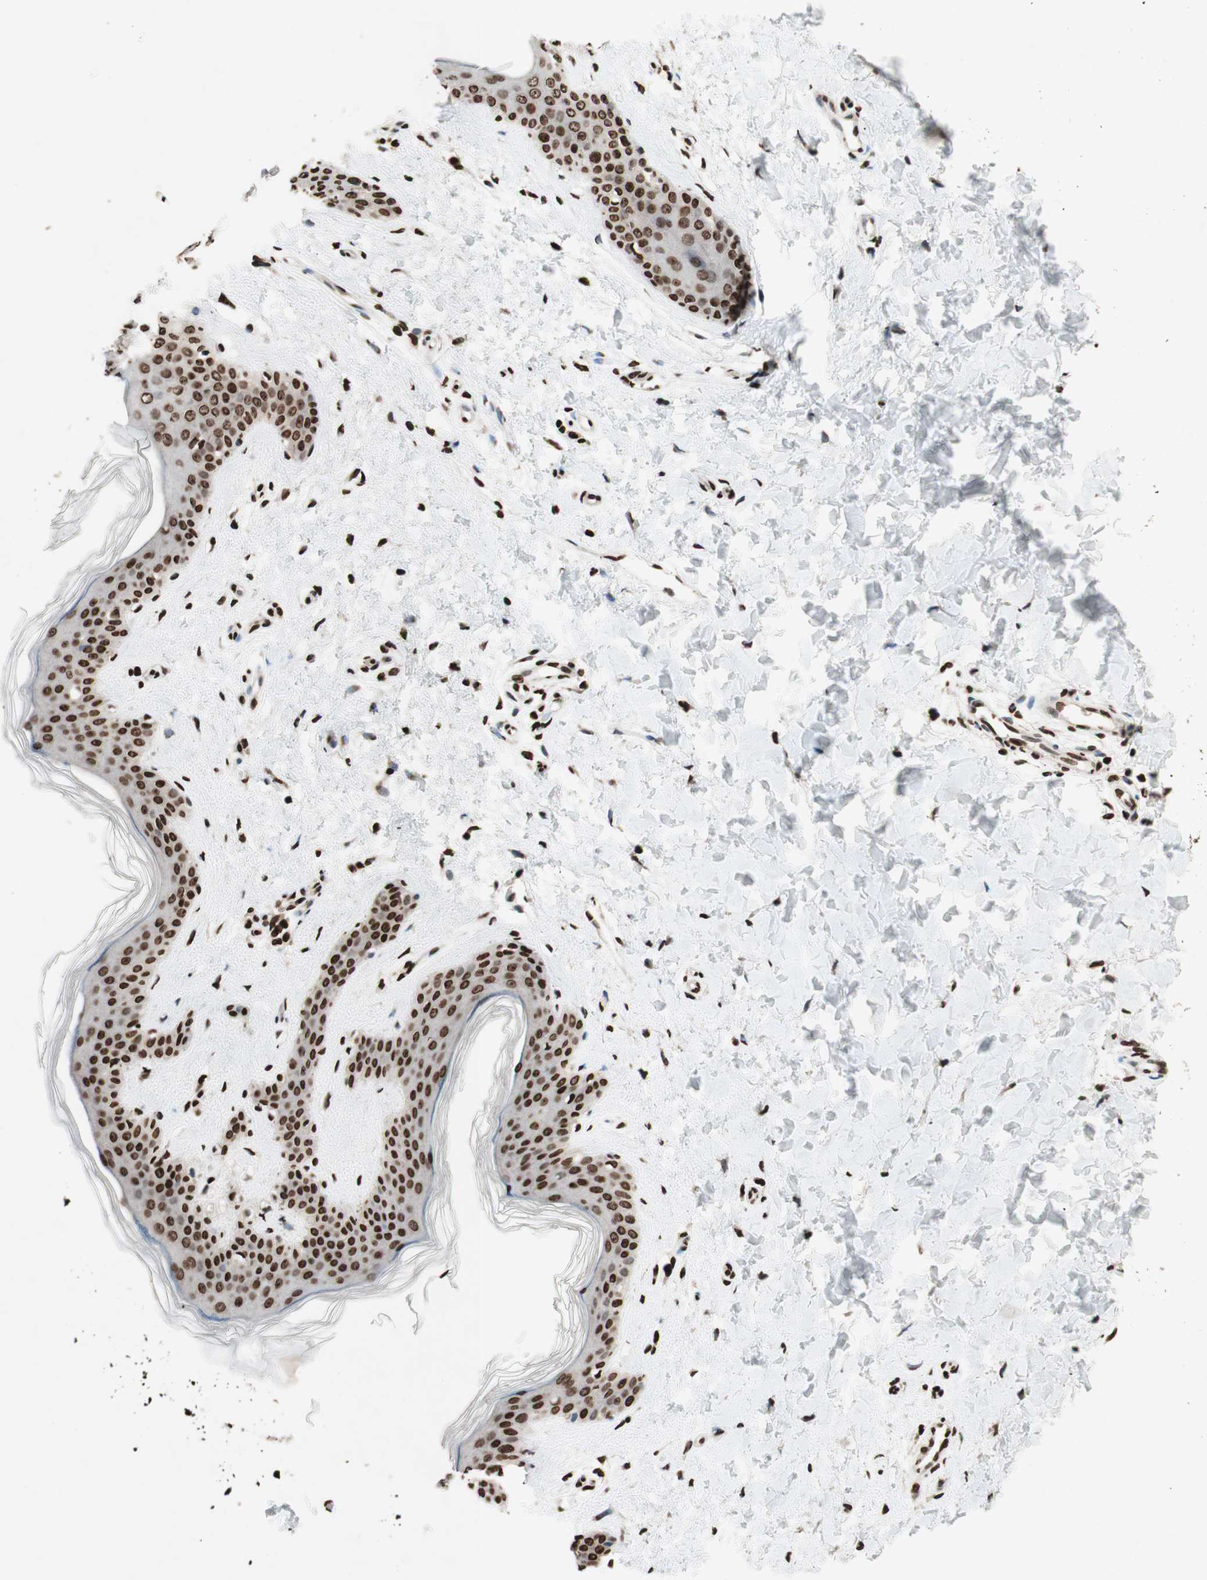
{"staining": {"intensity": "strong", "quantity": ">75%", "location": "nuclear"}, "tissue": "skin", "cell_type": "Fibroblasts", "image_type": "normal", "snomed": [{"axis": "morphology", "description": "Normal tissue, NOS"}, {"axis": "topography", "description": "Skin"}], "caption": "Immunohistochemistry staining of benign skin, which exhibits high levels of strong nuclear expression in about >75% of fibroblasts indicating strong nuclear protein staining. The staining was performed using DAB (brown) for protein detection and nuclei were counterstained in hematoxylin (blue).", "gene": "NCOA3", "patient": {"sex": "female", "age": 41}}